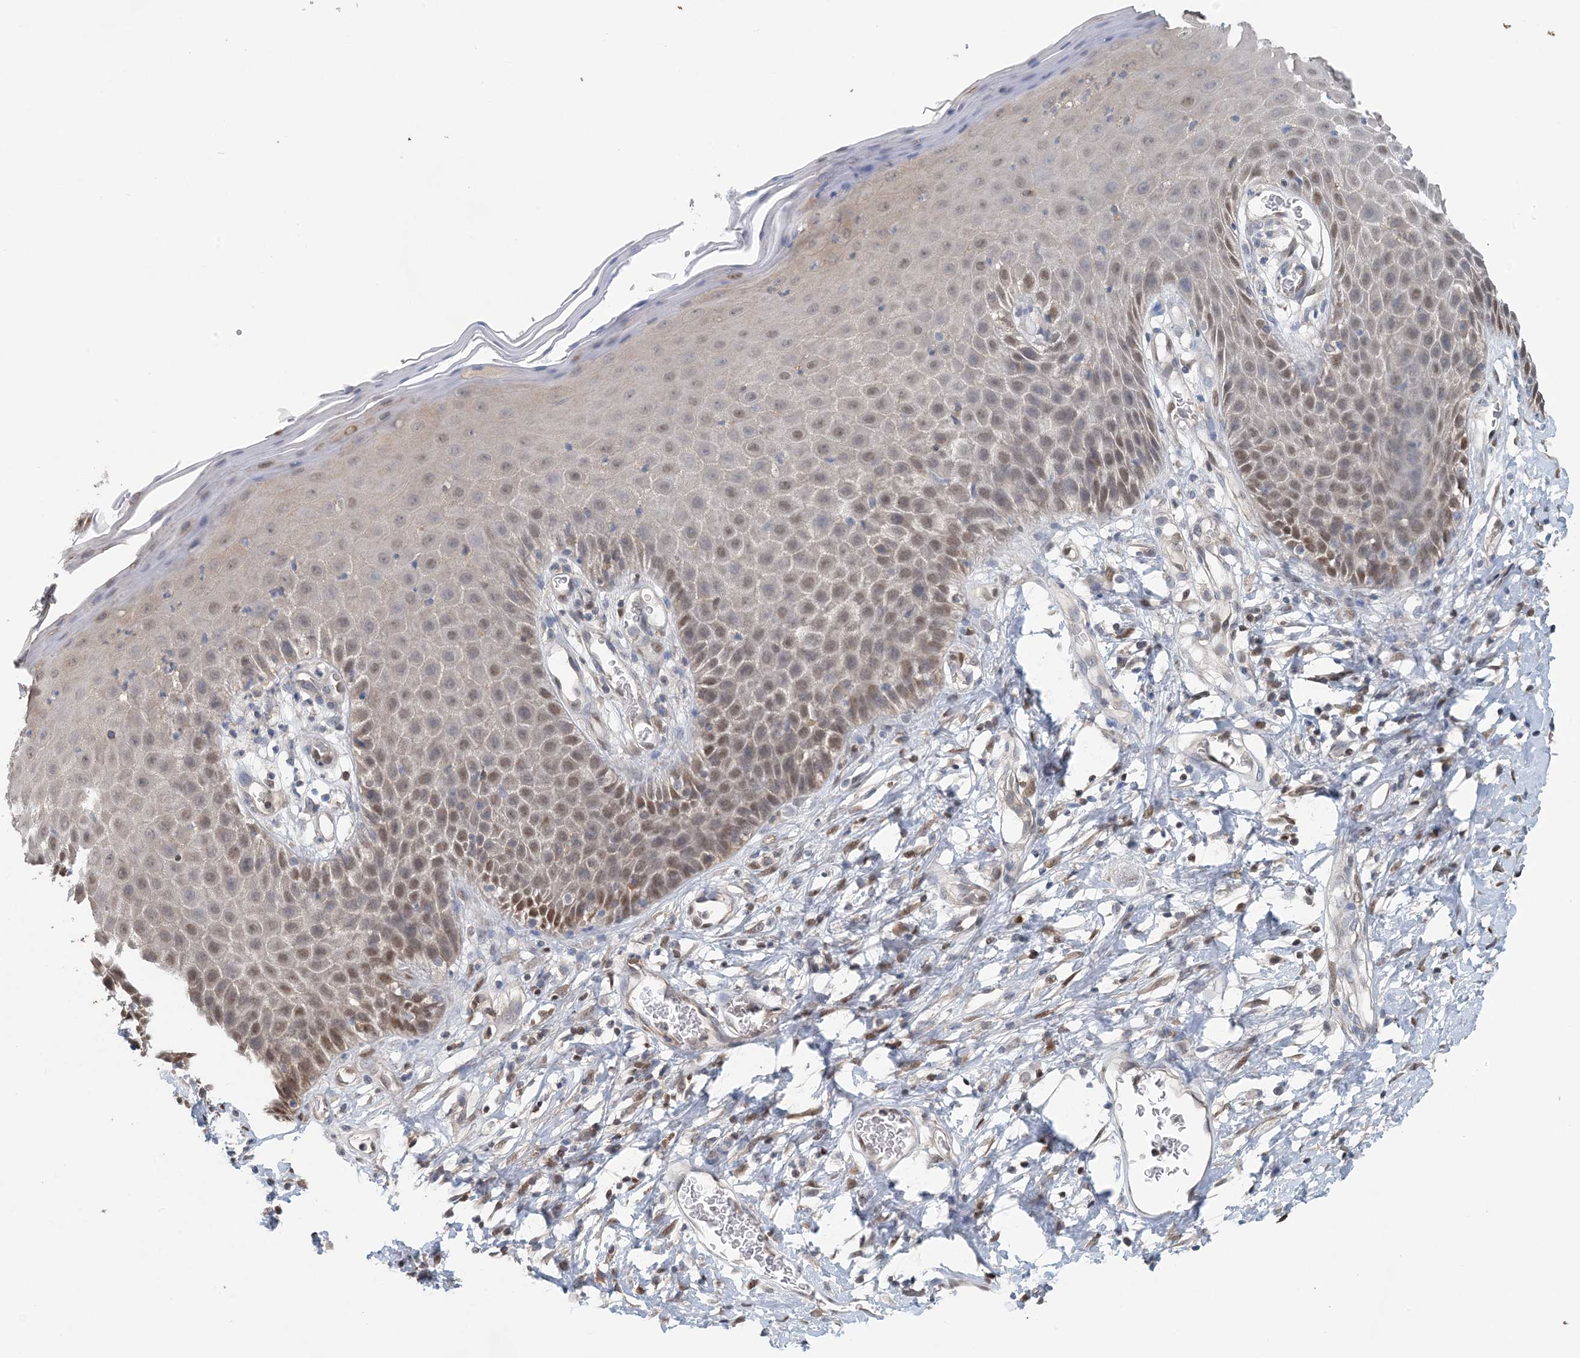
{"staining": {"intensity": "moderate", "quantity": "25%-75%", "location": "cytoplasmic/membranous,nuclear"}, "tissue": "skin", "cell_type": "Epidermal cells", "image_type": "normal", "snomed": [{"axis": "morphology", "description": "Normal tissue, NOS"}, {"axis": "topography", "description": "Vulva"}], "caption": "DAB (3,3'-diaminobenzidine) immunohistochemical staining of normal human skin displays moderate cytoplasmic/membranous,nuclear protein expression in about 25%-75% of epidermal cells. (Stains: DAB (3,3'-diaminobenzidine) in brown, nuclei in blue, Microscopy: brightfield microscopy at high magnification).", "gene": "HIKESHI", "patient": {"sex": "female", "age": 68}}